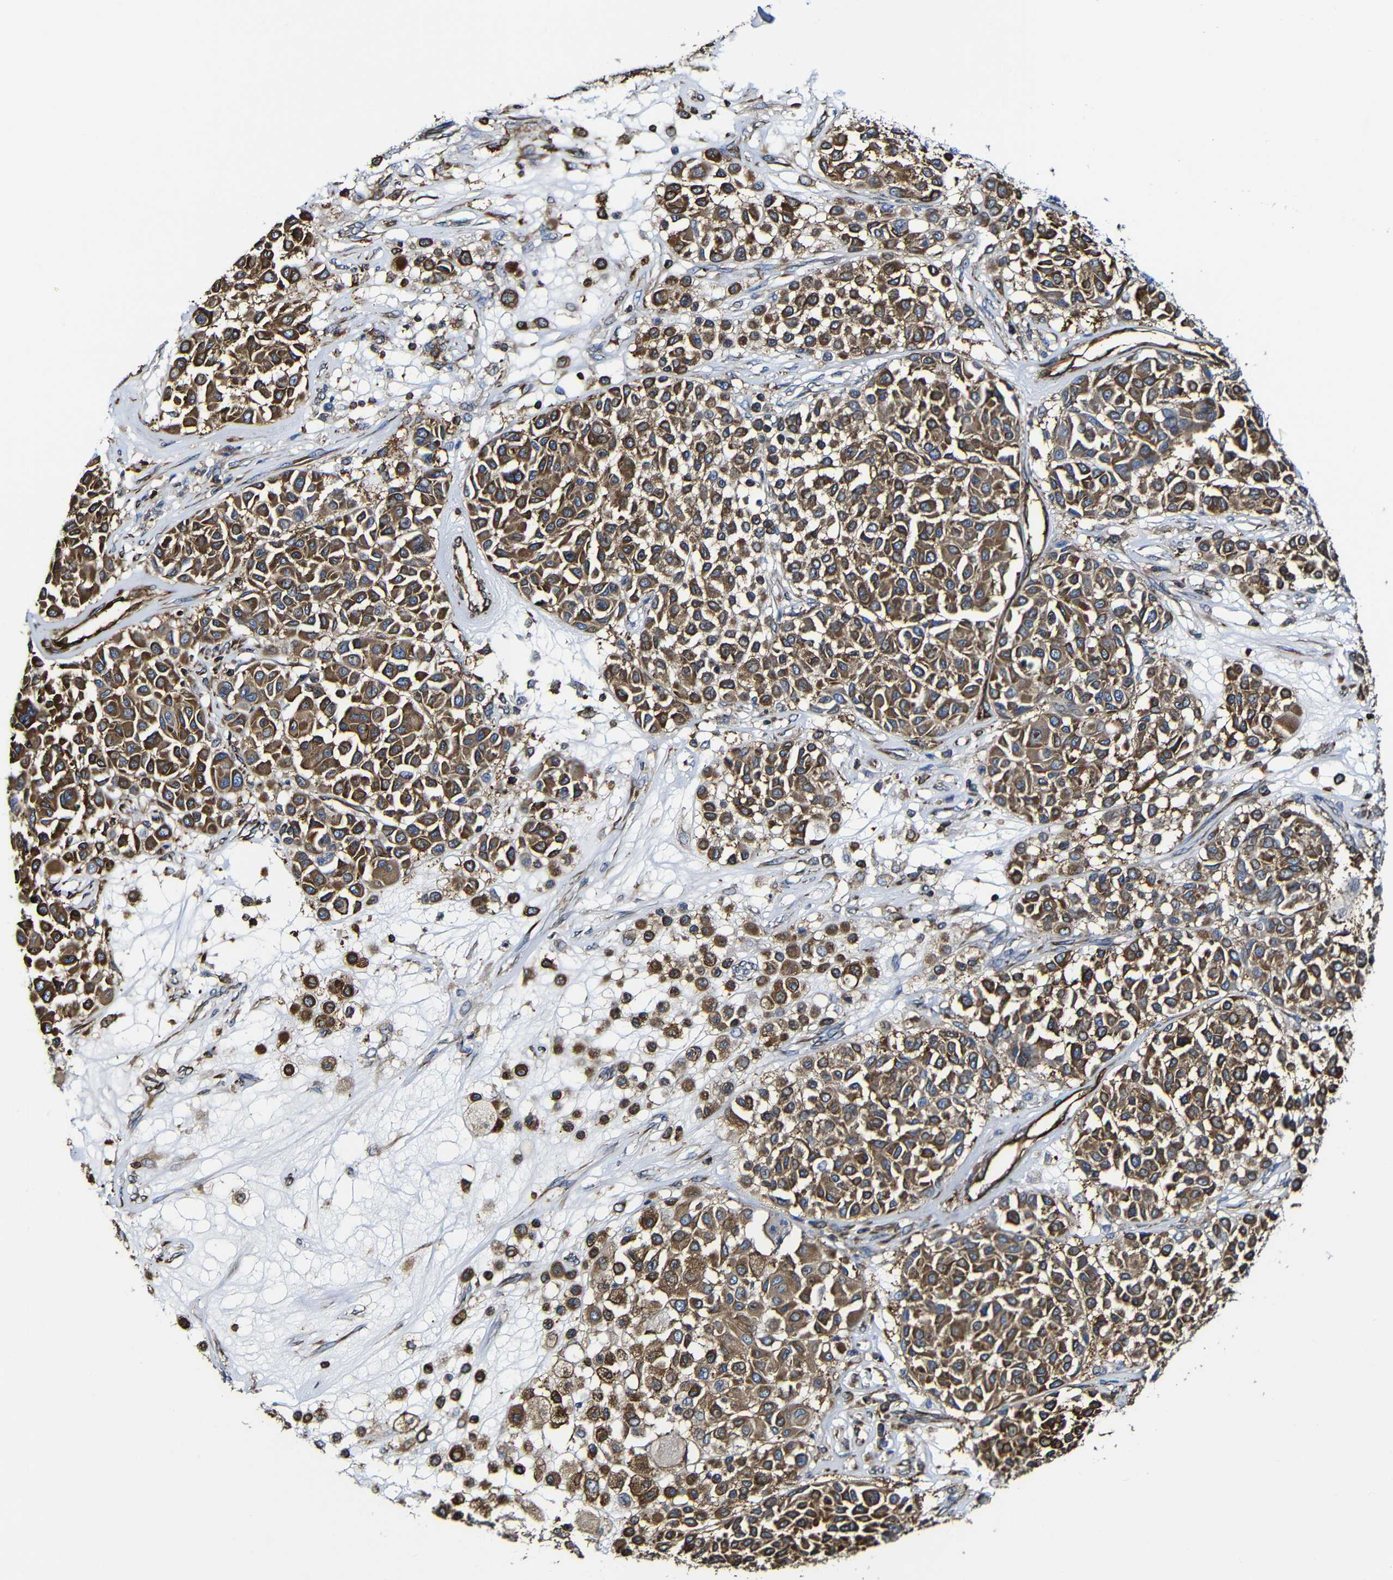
{"staining": {"intensity": "moderate", "quantity": ">75%", "location": "cytoplasmic/membranous"}, "tissue": "melanoma", "cell_type": "Tumor cells", "image_type": "cancer", "snomed": [{"axis": "morphology", "description": "Malignant melanoma, Metastatic site"}, {"axis": "topography", "description": "Soft tissue"}], "caption": "Immunohistochemistry (IHC) histopathology image of human melanoma stained for a protein (brown), which displays medium levels of moderate cytoplasmic/membranous positivity in about >75% of tumor cells.", "gene": "MSN", "patient": {"sex": "male", "age": 41}}